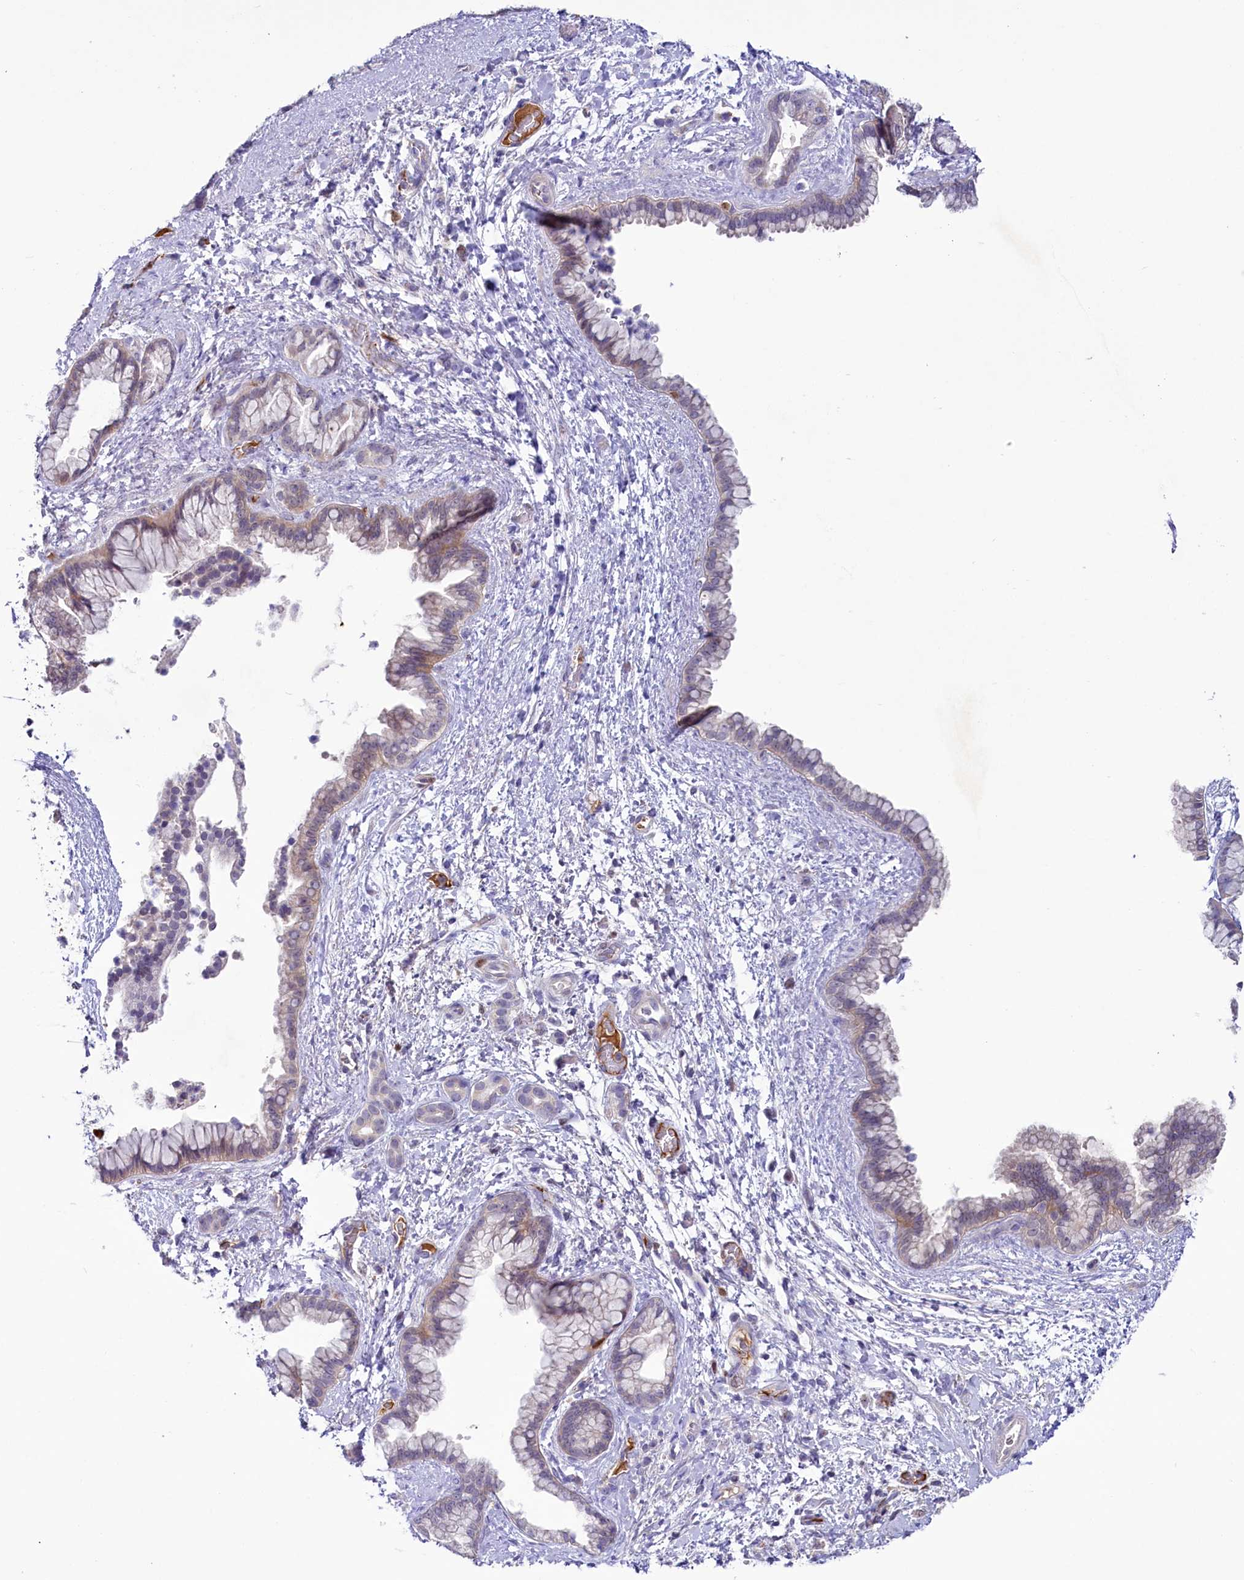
{"staining": {"intensity": "negative", "quantity": "none", "location": "none"}, "tissue": "pancreatic cancer", "cell_type": "Tumor cells", "image_type": "cancer", "snomed": [{"axis": "morphology", "description": "Adenocarcinoma, NOS"}, {"axis": "topography", "description": "Pancreas"}], "caption": "Tumor cells are negative for brown protein staining in pancreatic cancer (adenocarcinoma).", "gene": "FAM111B", "patient": {"sex": "female", "age": 78}}